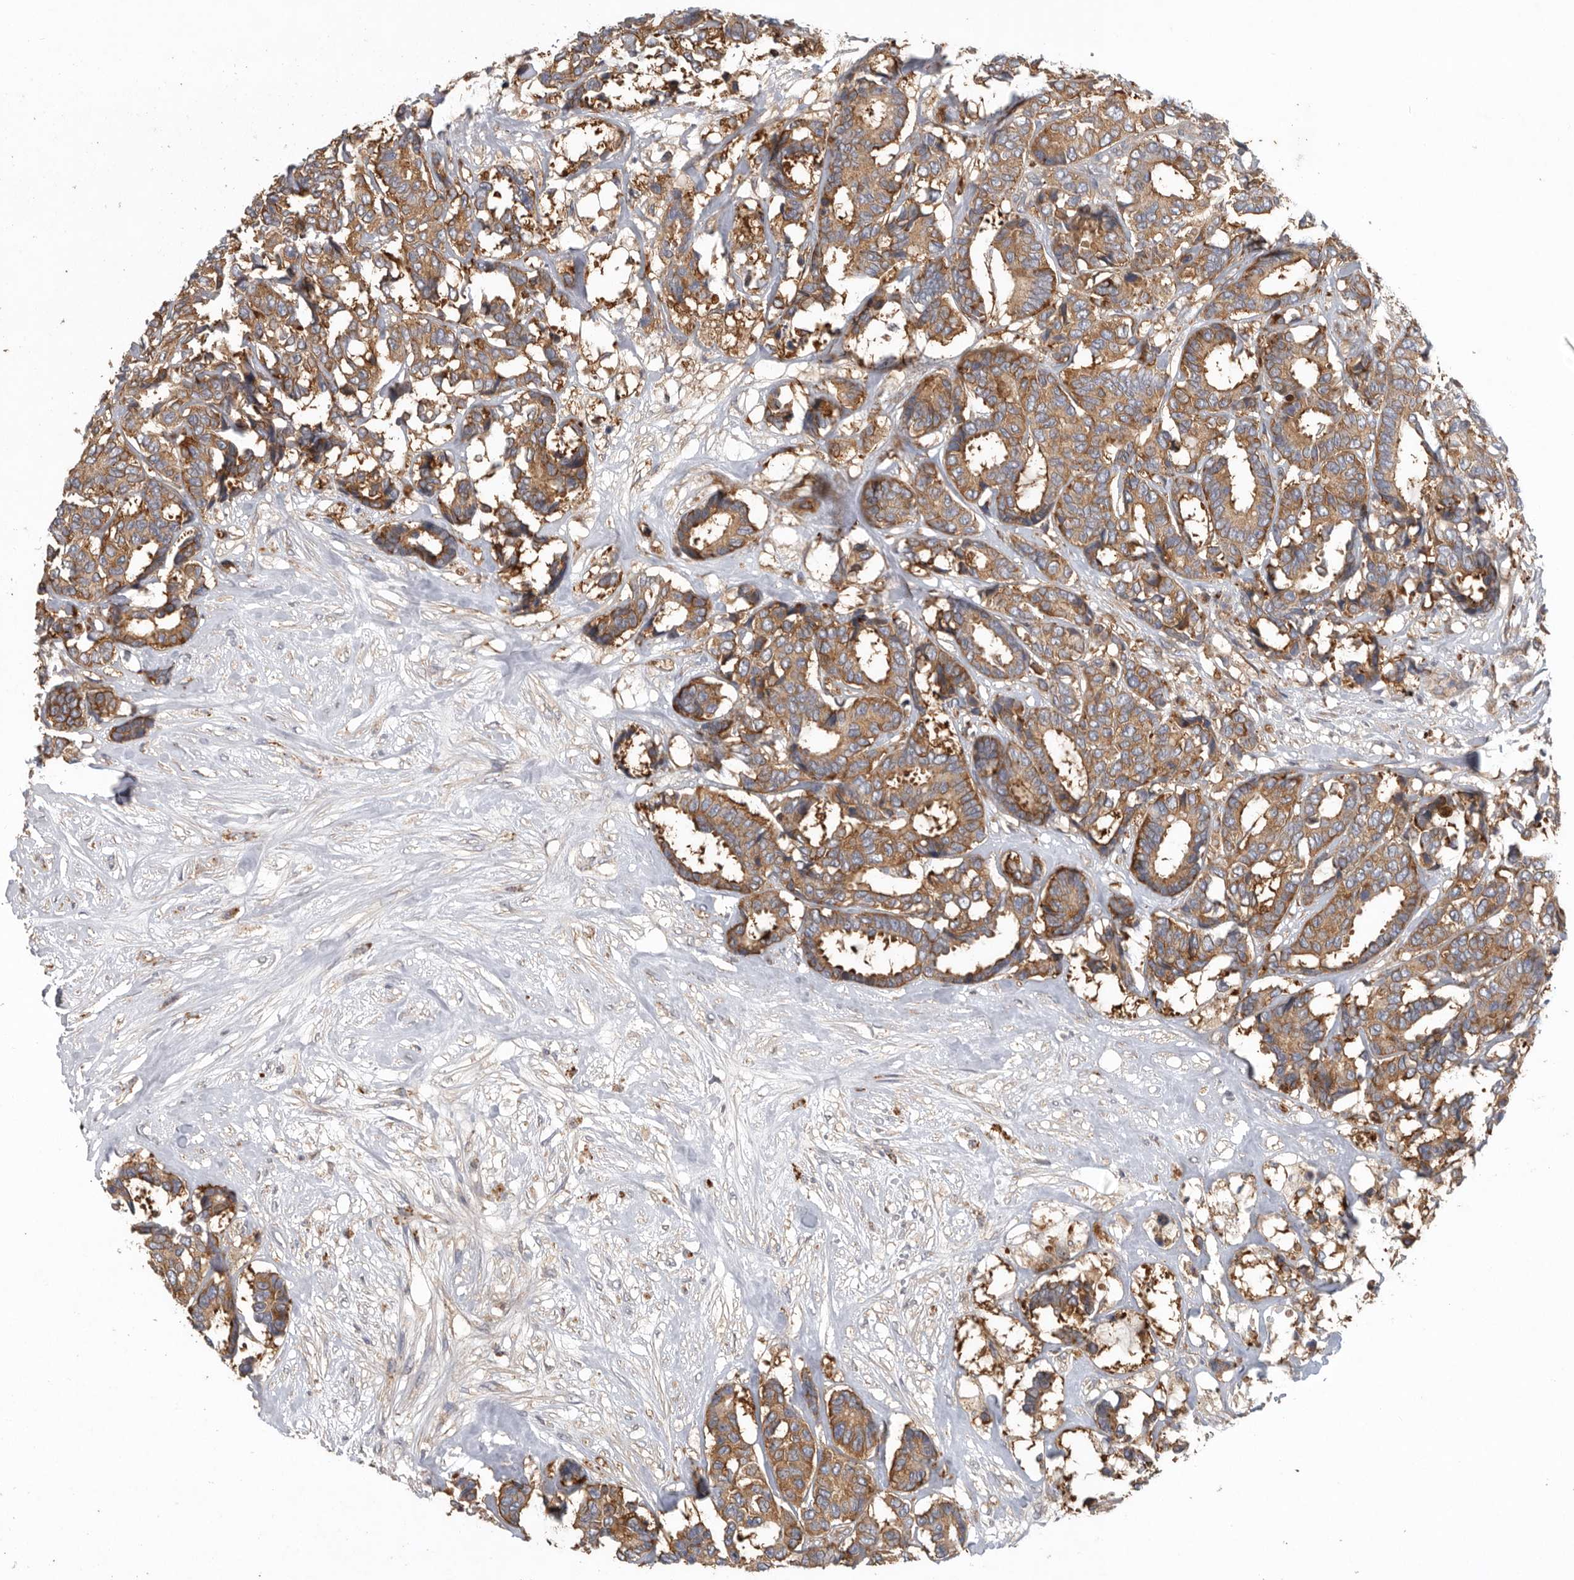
{"staining": {"intensity": "moderate", "quantity": ">75%", "location": "cytoplasmic/membranous"}, "tissue": "breast cancer", "cell_type": "Tumor cells", "image_type": "cancer", "snomed": [{"axis": "morphology", "description": "Duct carcinoma"}, {"axis": "topography", "description": "Breast"}], "caption": "A high-resolution image shows immunohistochemistry staining of breast intraductal carcinoma, which shows moderate cytoplasmic/membranous positivity in about >75% of tumor cells. (Stains: DAB (3,3'-diaminobenzidine) in brown, nuclei in blue, Microscopy: brightfield microscopy at high magnification).", "gene": "C1orf109", "patient": {"sex": "female", "age": 87}}